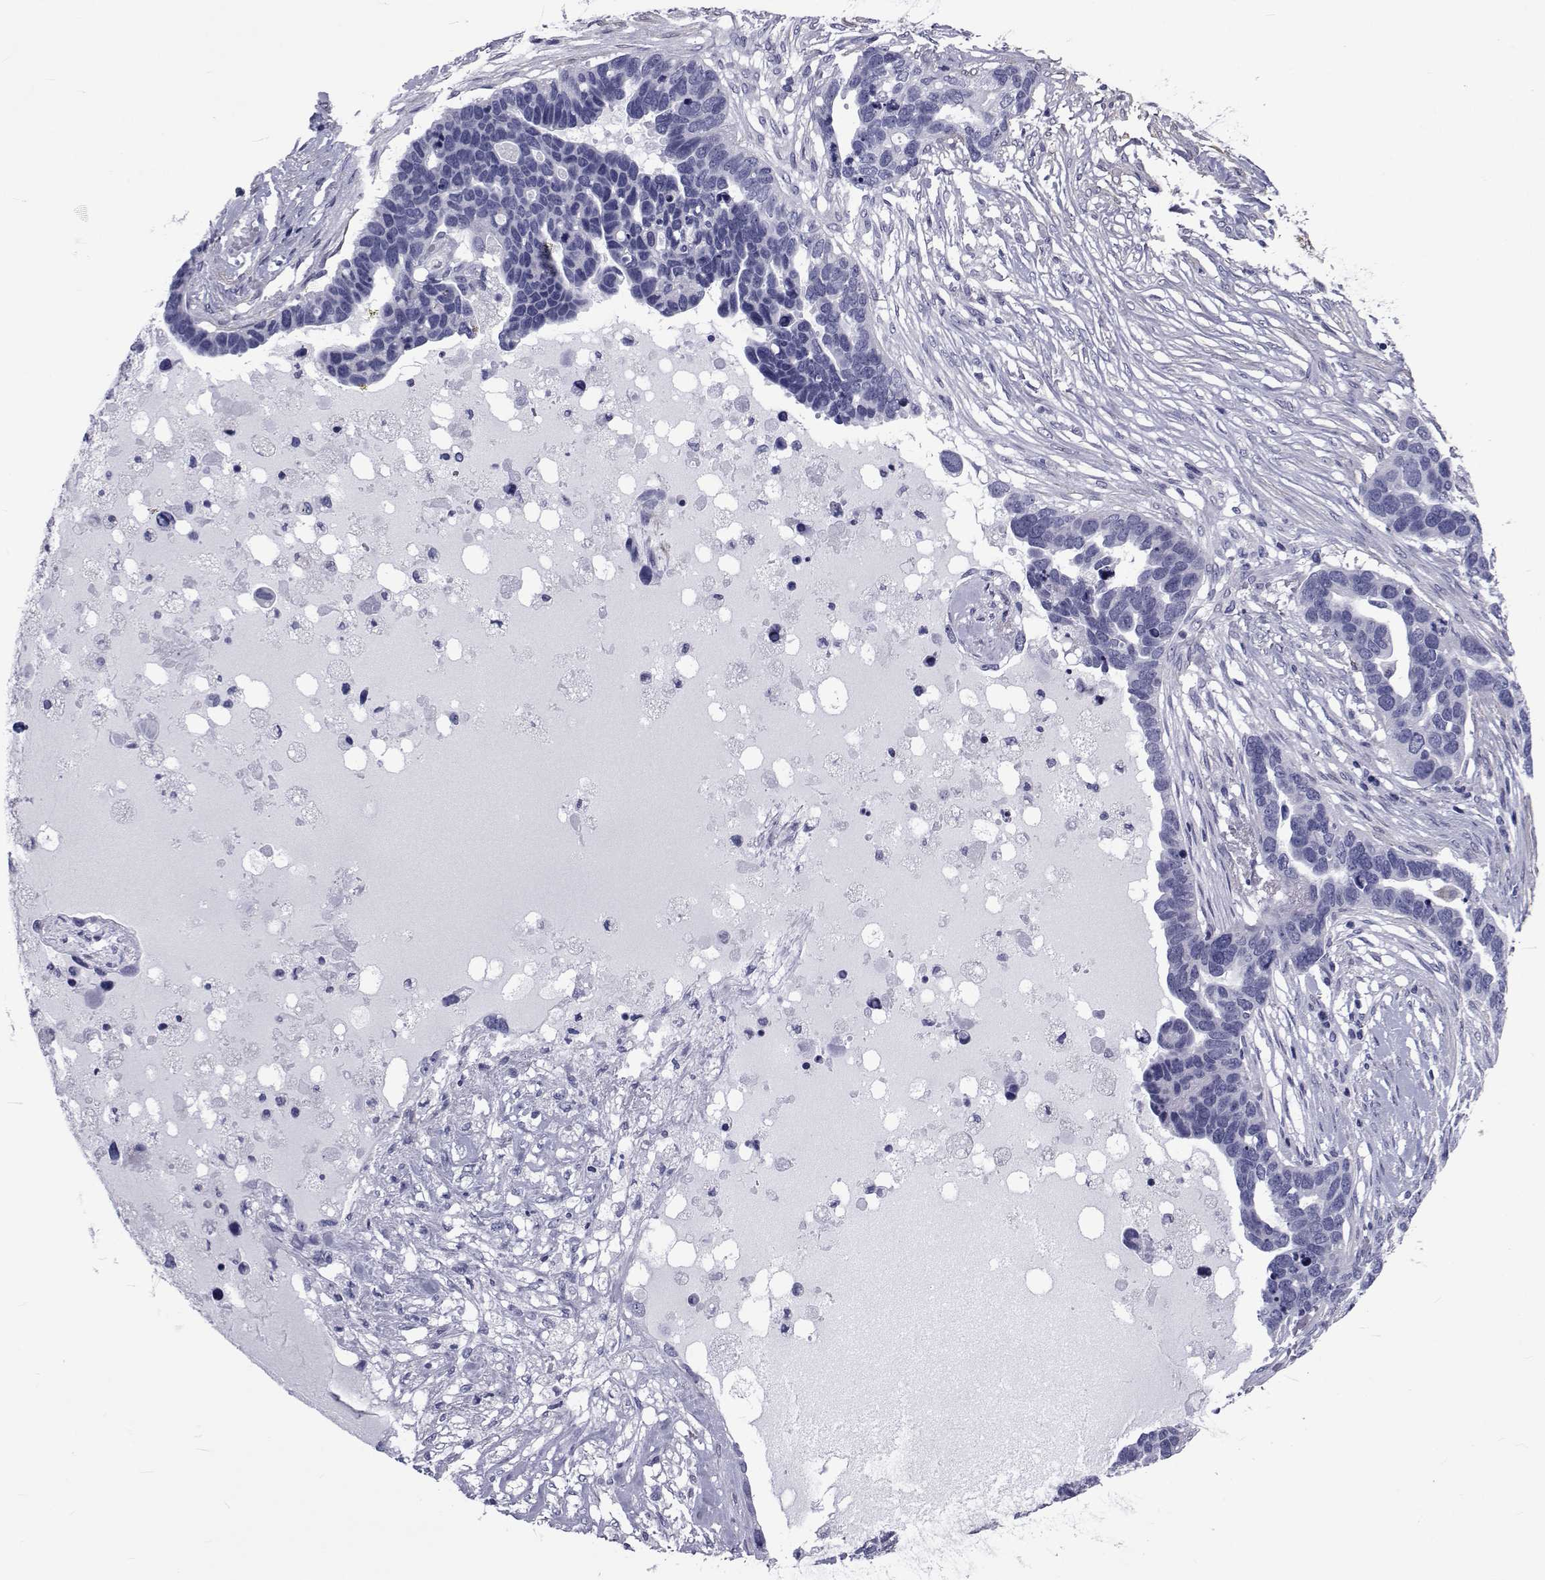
{"staining": {"intensity": "negative", "quantity": "none", "location": "none"}, "tissue": "ovarian cancer", "cell_type": "Tumor cells", "image_type": "cancer", "snomed": [{"axis": "morphology", "description": "Cystadenocarcinoma, serous, NOS"}, {"axis": "topography", "description": "Ovary"}], "caption": "Tumor cells show no significant protein staining in ovarian cancer.", "gene": "GKAP1", "patient": {"sex": "female", "age": 54}}